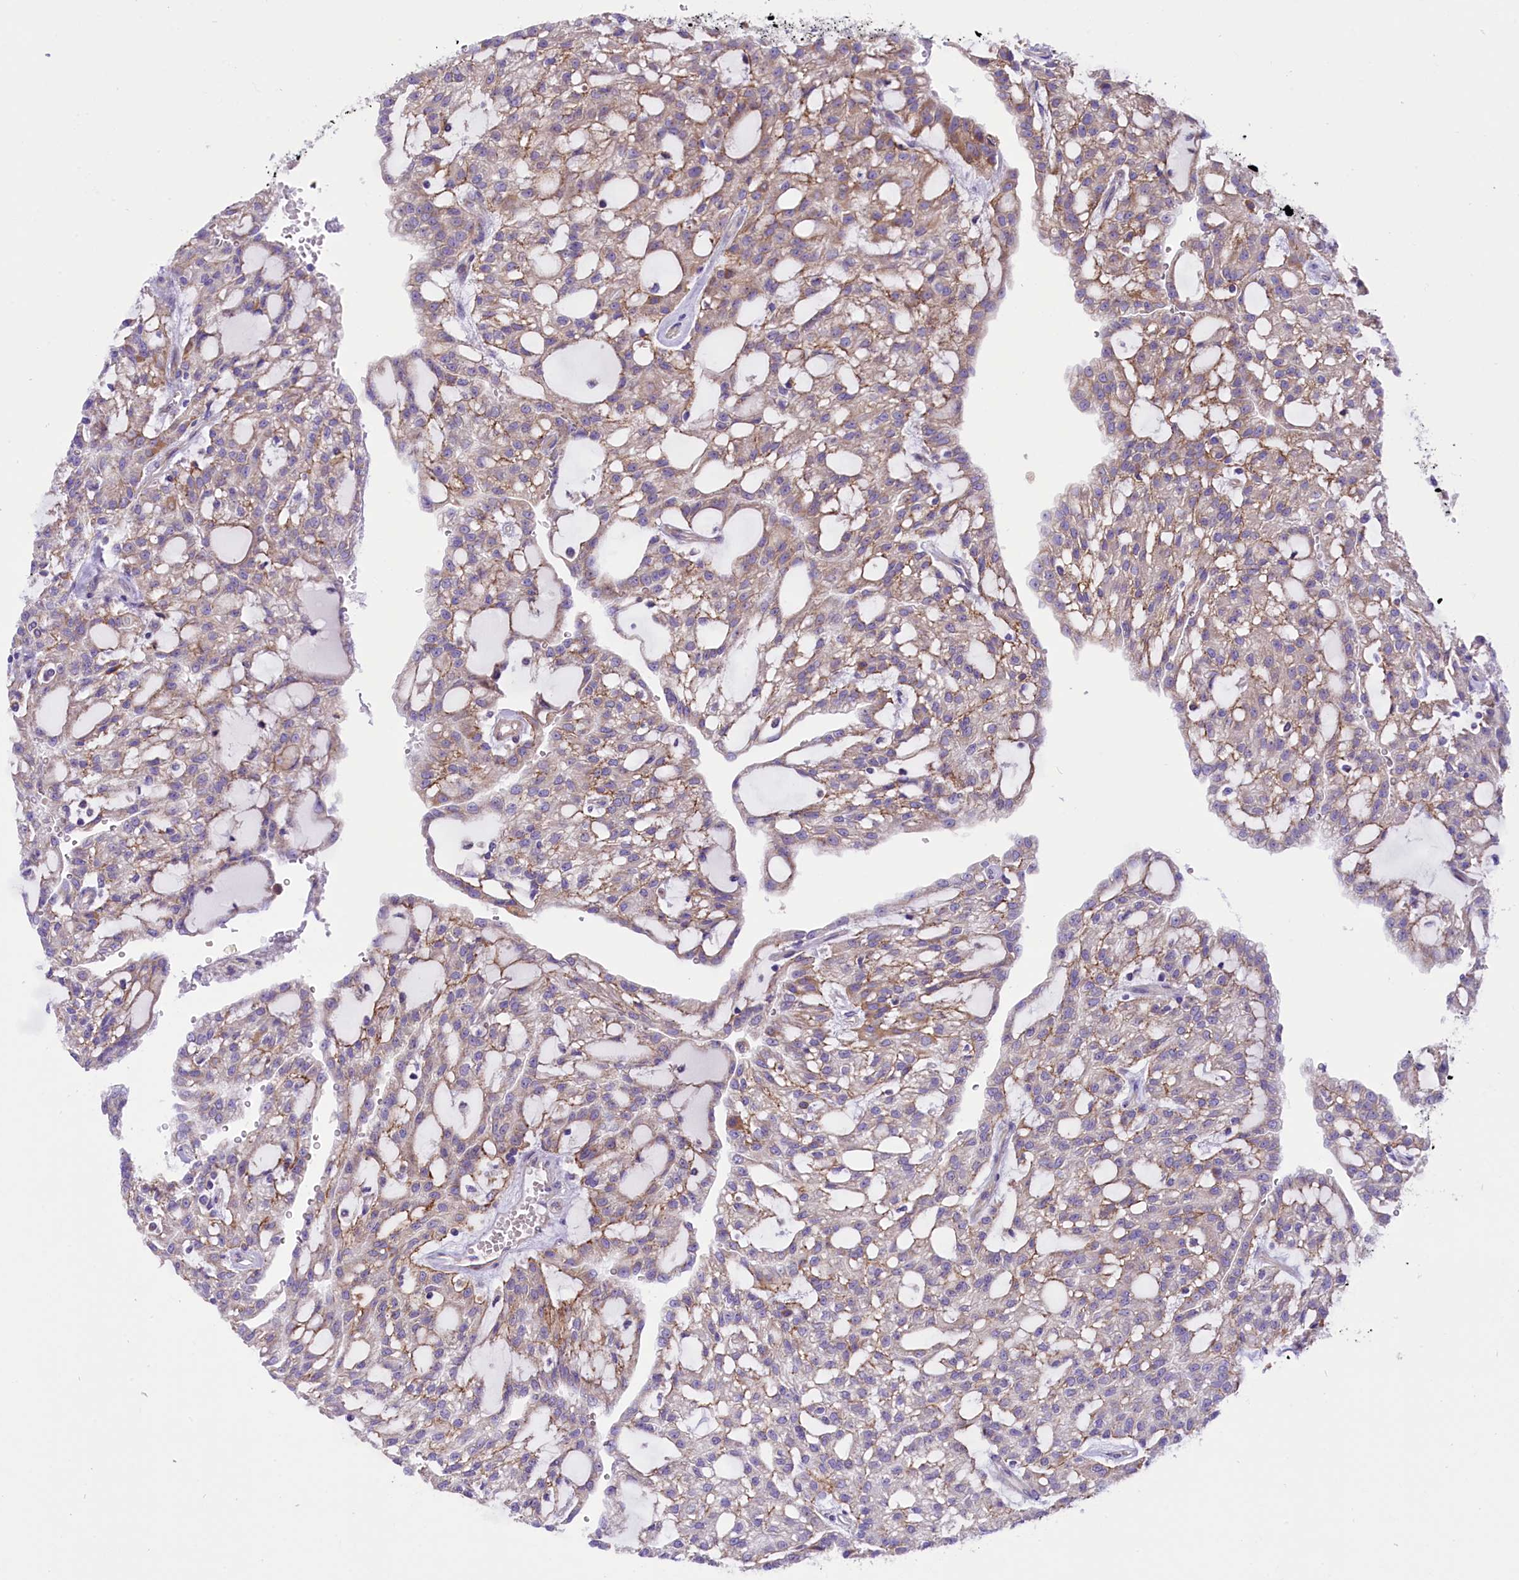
{"staining": {"intensity": "weak", "quantity": ">75%", "location": "cytoplasmic/membranous"}, "tissue": "renal cancer", "cell_type": "Tumor cells", "image_type": "cancer", "snomed": [{"axis": "morphology", "description": "Adenocarcinoma, NOS"}, {"axis": "topography", "description": "Kidney"}], "caption": "Protein staining demonstrates weak cytoplasmic/membranous staining in about >75% of tumor cells in renal adenocarcinoma.", "gene": "PTPRU", "patient": {"sex": "male", "age": 63}}